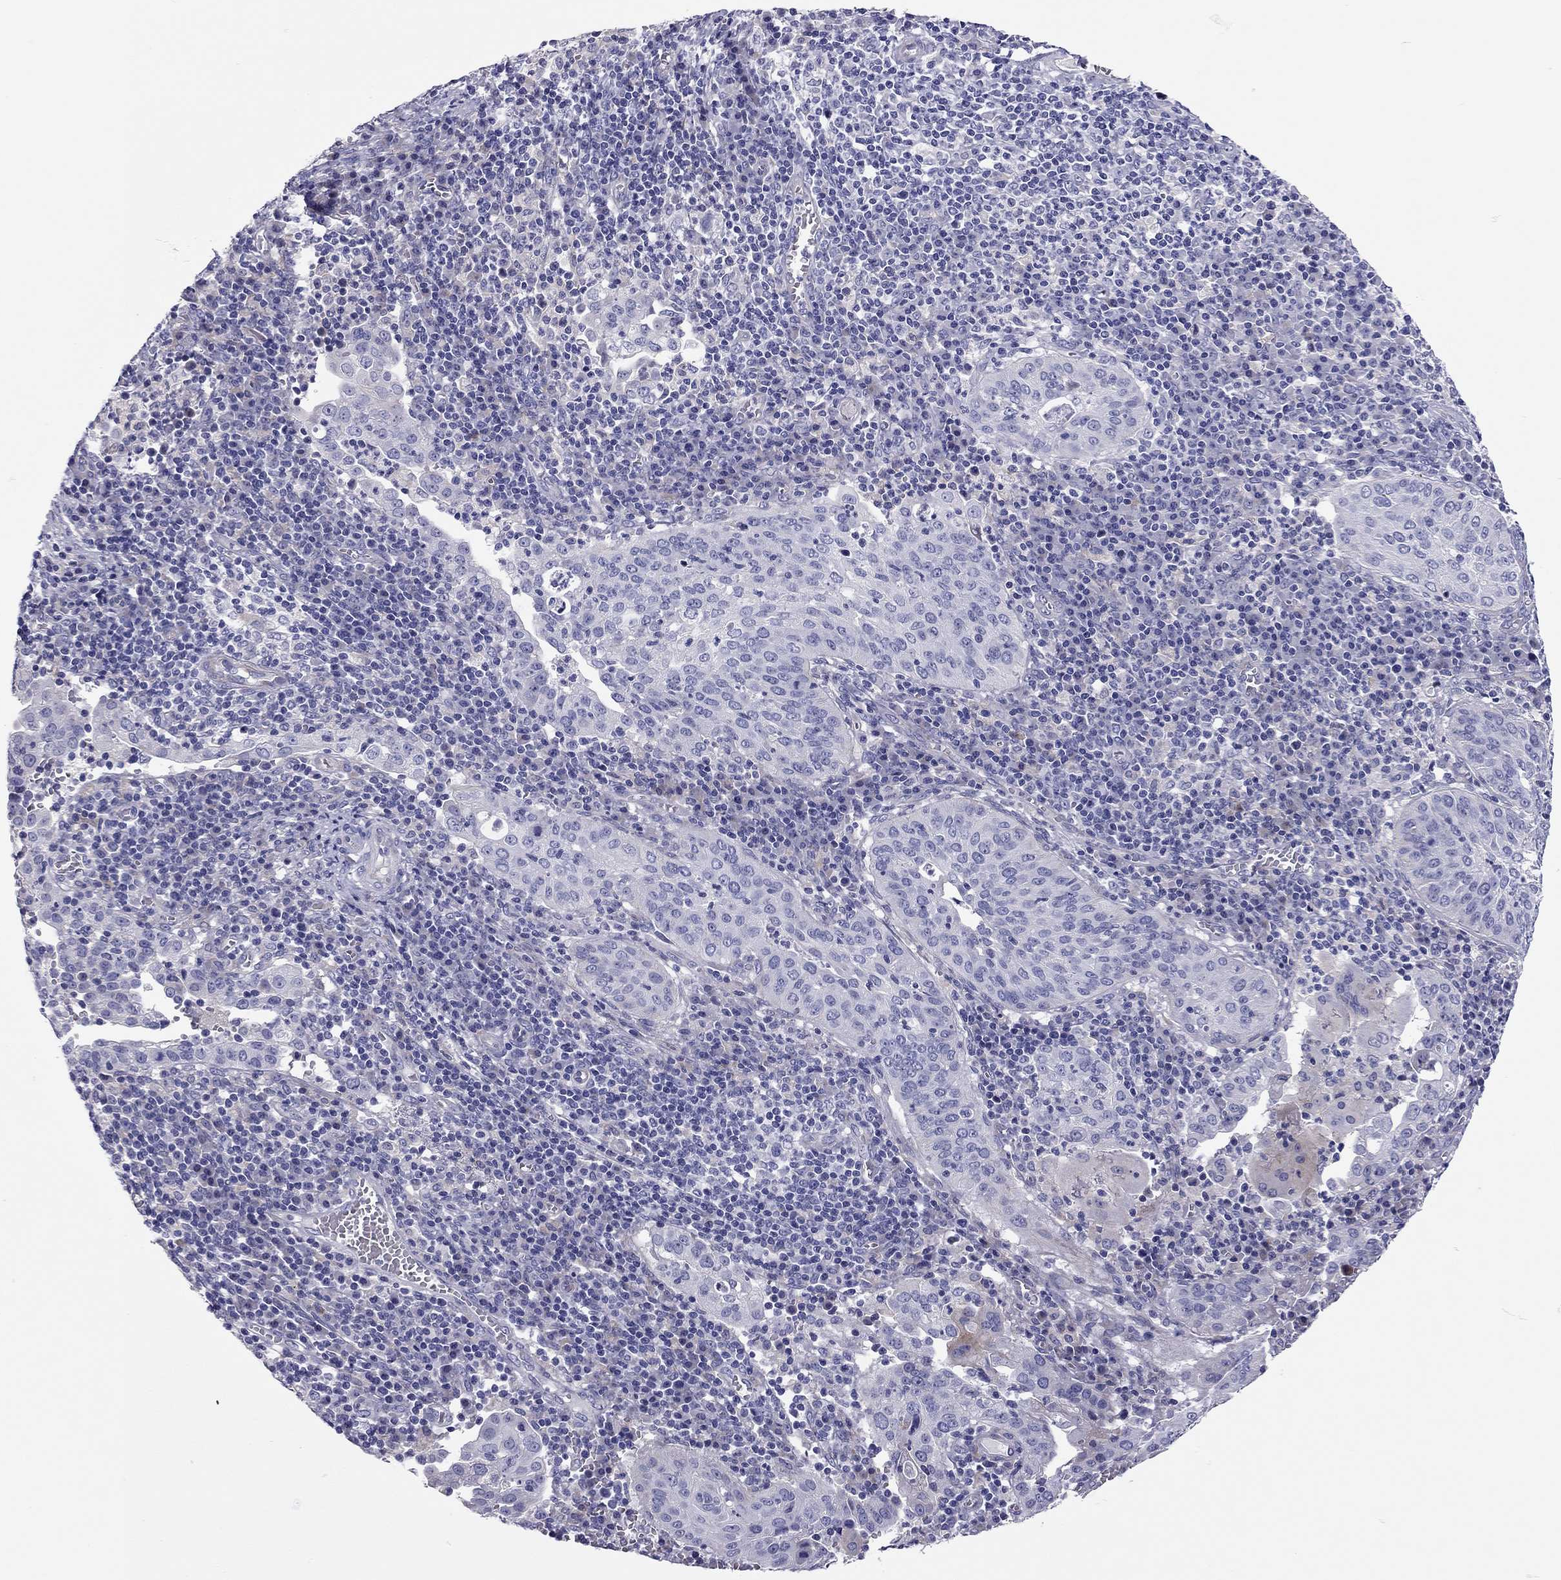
{"staining": {"intensity": "negative", "quantity": "none", "location": "none"}, "tissue": "cervical cancer", "cell_type": "Tumor cells", "image_type": "cancer", "snomed": [{"axis": "morphology", "description": "Squamous cell carcinoma, NOS"}, {"axis": "topography", "description": "Cervix"}], "caption": "The image reveals no significant staining in tumor cells of squamous cell carcinoma (cervical). (Brightfield microscopy of DAB immunohistochemistry at high magnification).", "gene": "SCARB1", "patient": {"sex": "female", "age": 39}}